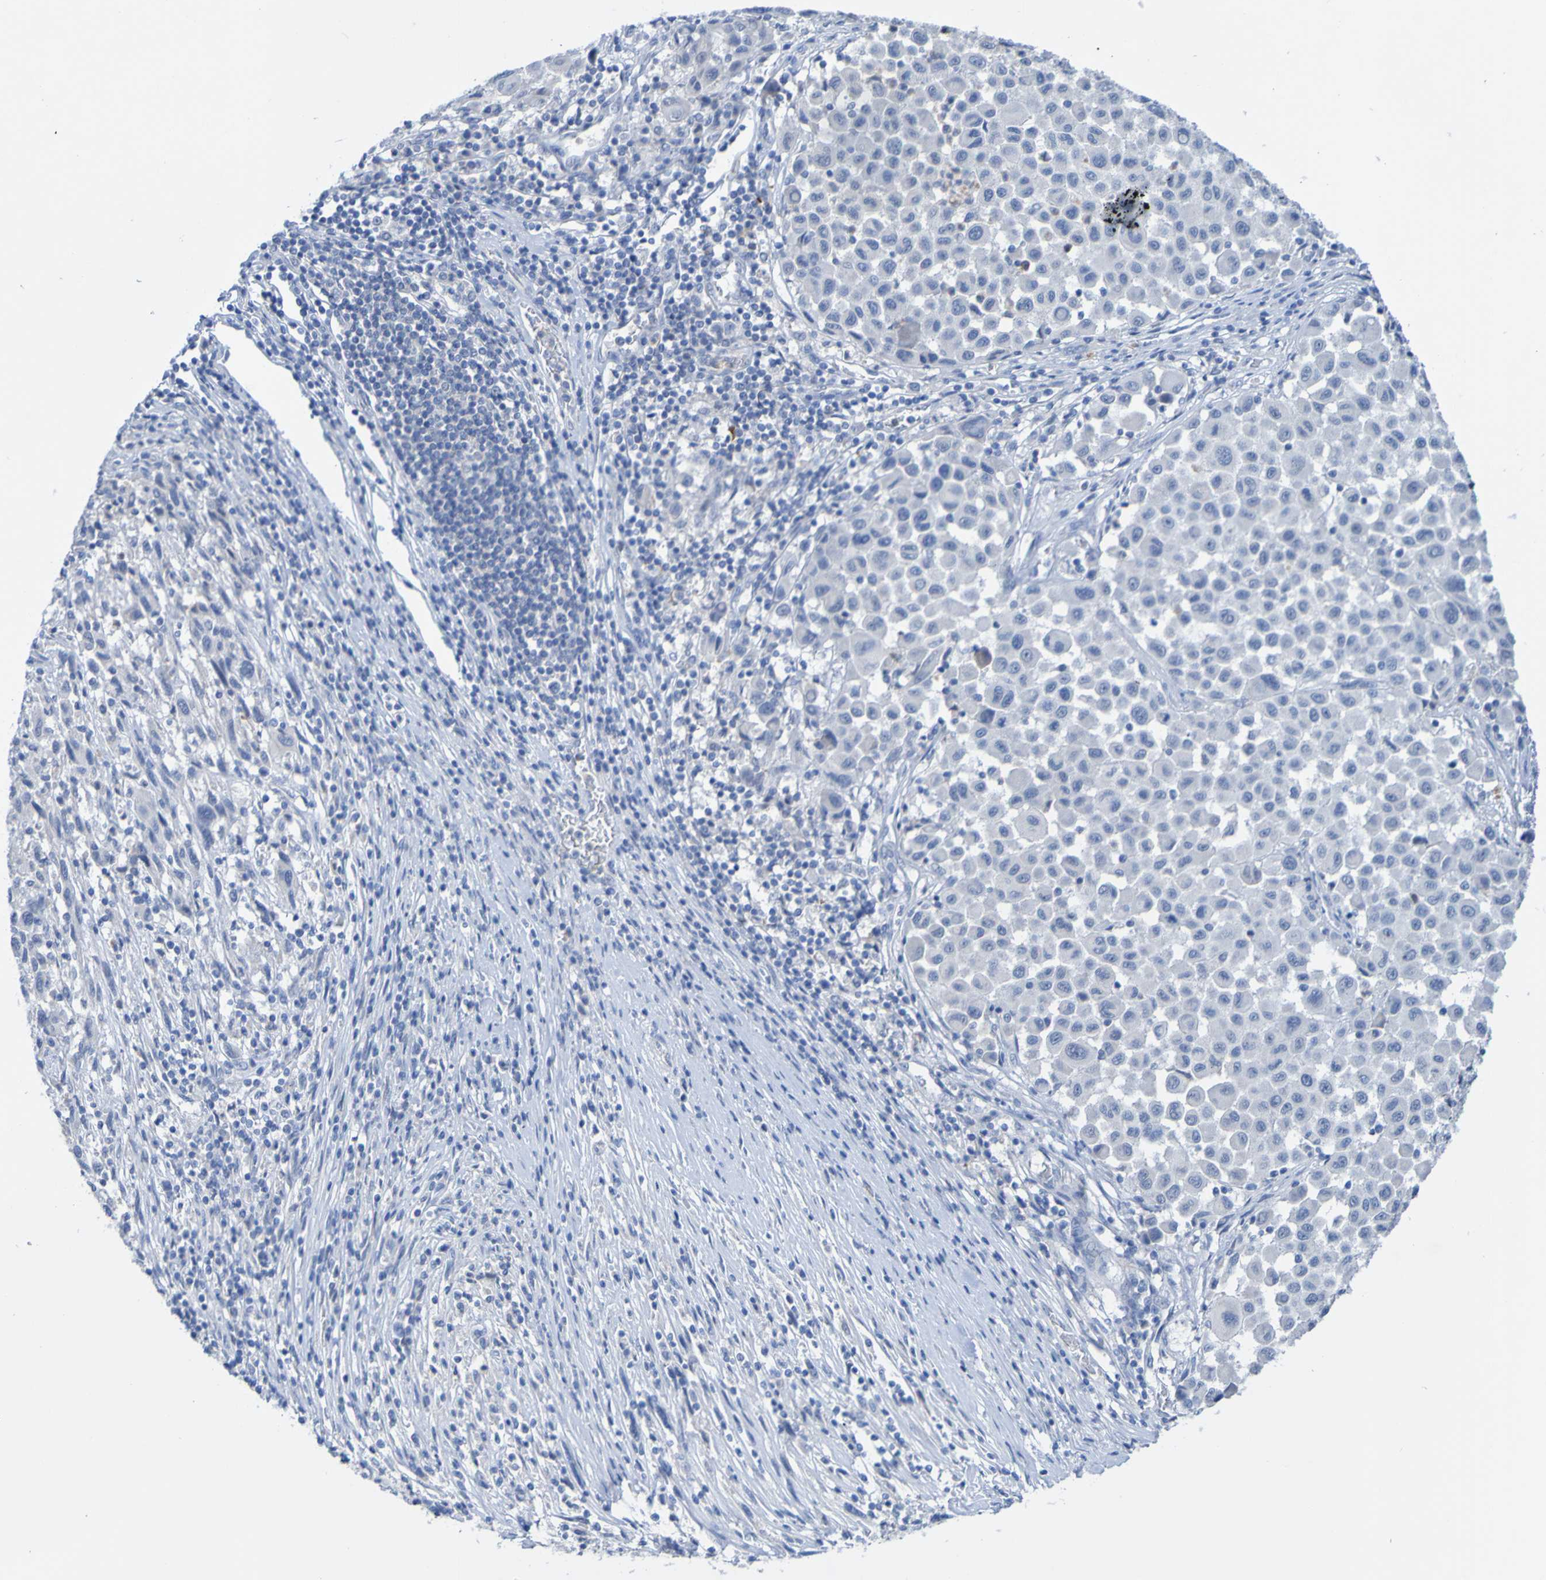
{"staining": {"intensity": "negative", "quantity": "none", "location": "none"}, "tissue": "melanoma", "cell_type": "Tumor cells", "image_type": "cancer", "snomed": [{"axis": "morphology", "description": "Malignant melanoma, Metastatic site"}, {"axis": "topography", "description": "Lymph node"}], "caption": "Tumor cells are negative for brown protein staining in malignant melanoma (metastatic site).", "gene": "ACMSD", "patient": {"sex": "male", "age": 61}}